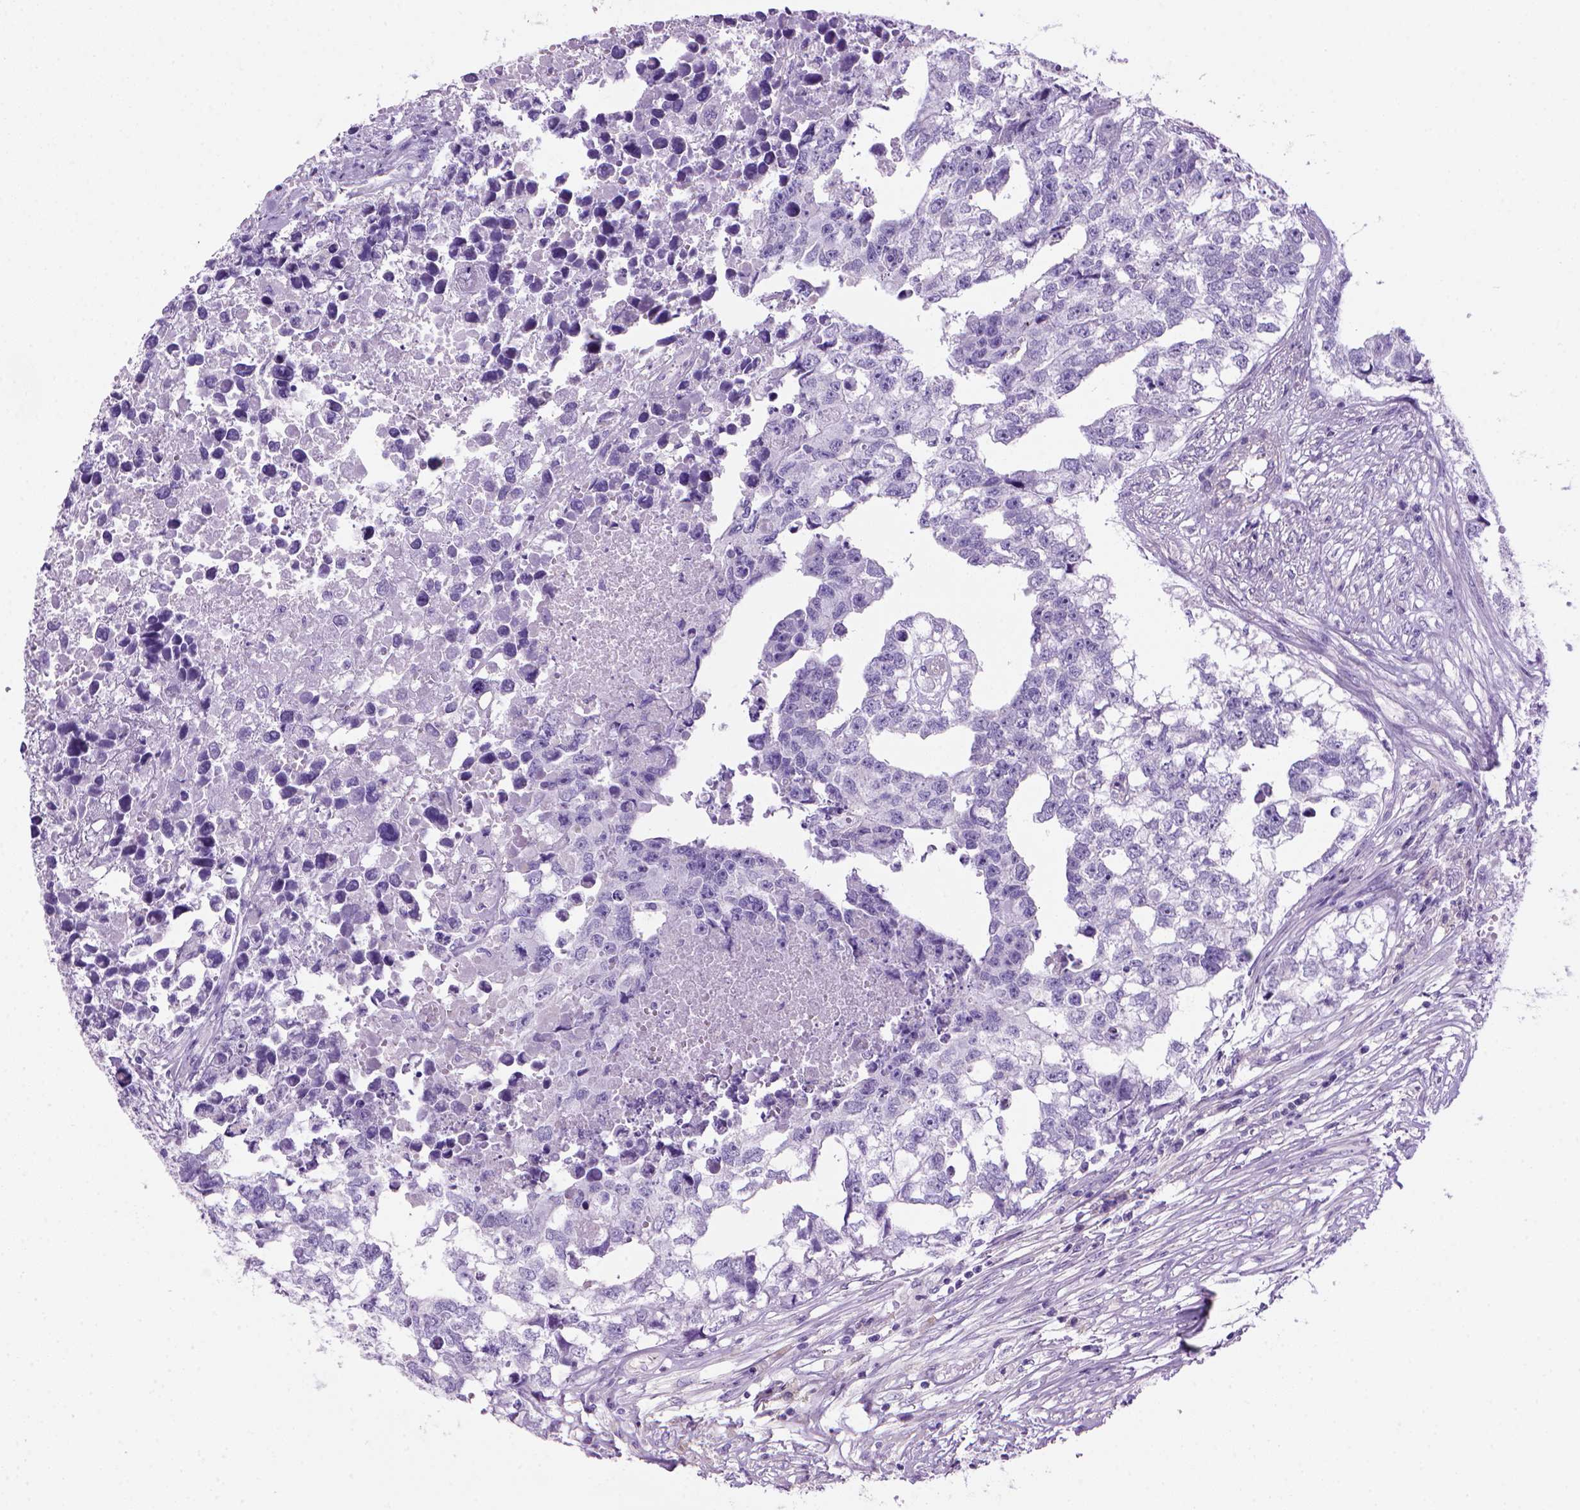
{"staining": {"intensity": "negative", "quantity": "none", "location": "none"}, "tissue": "testis cancer", "cell_type": "Tumor cells", "image_type": "cancer", "snomed": [{"axis": "morphology", "description": "Carcinoma, Embryonal, NOS"}, {"axis": "morphology", "description": "Teratoma, malignant, NOS"}, {"axis": "topography", "description": "Testis"}], "caption": "The image reveals no significant staining in tumor cells of testis cancer.", "gene": "ARHGEF33", "patient": {"sex": "male", "age": 44}}